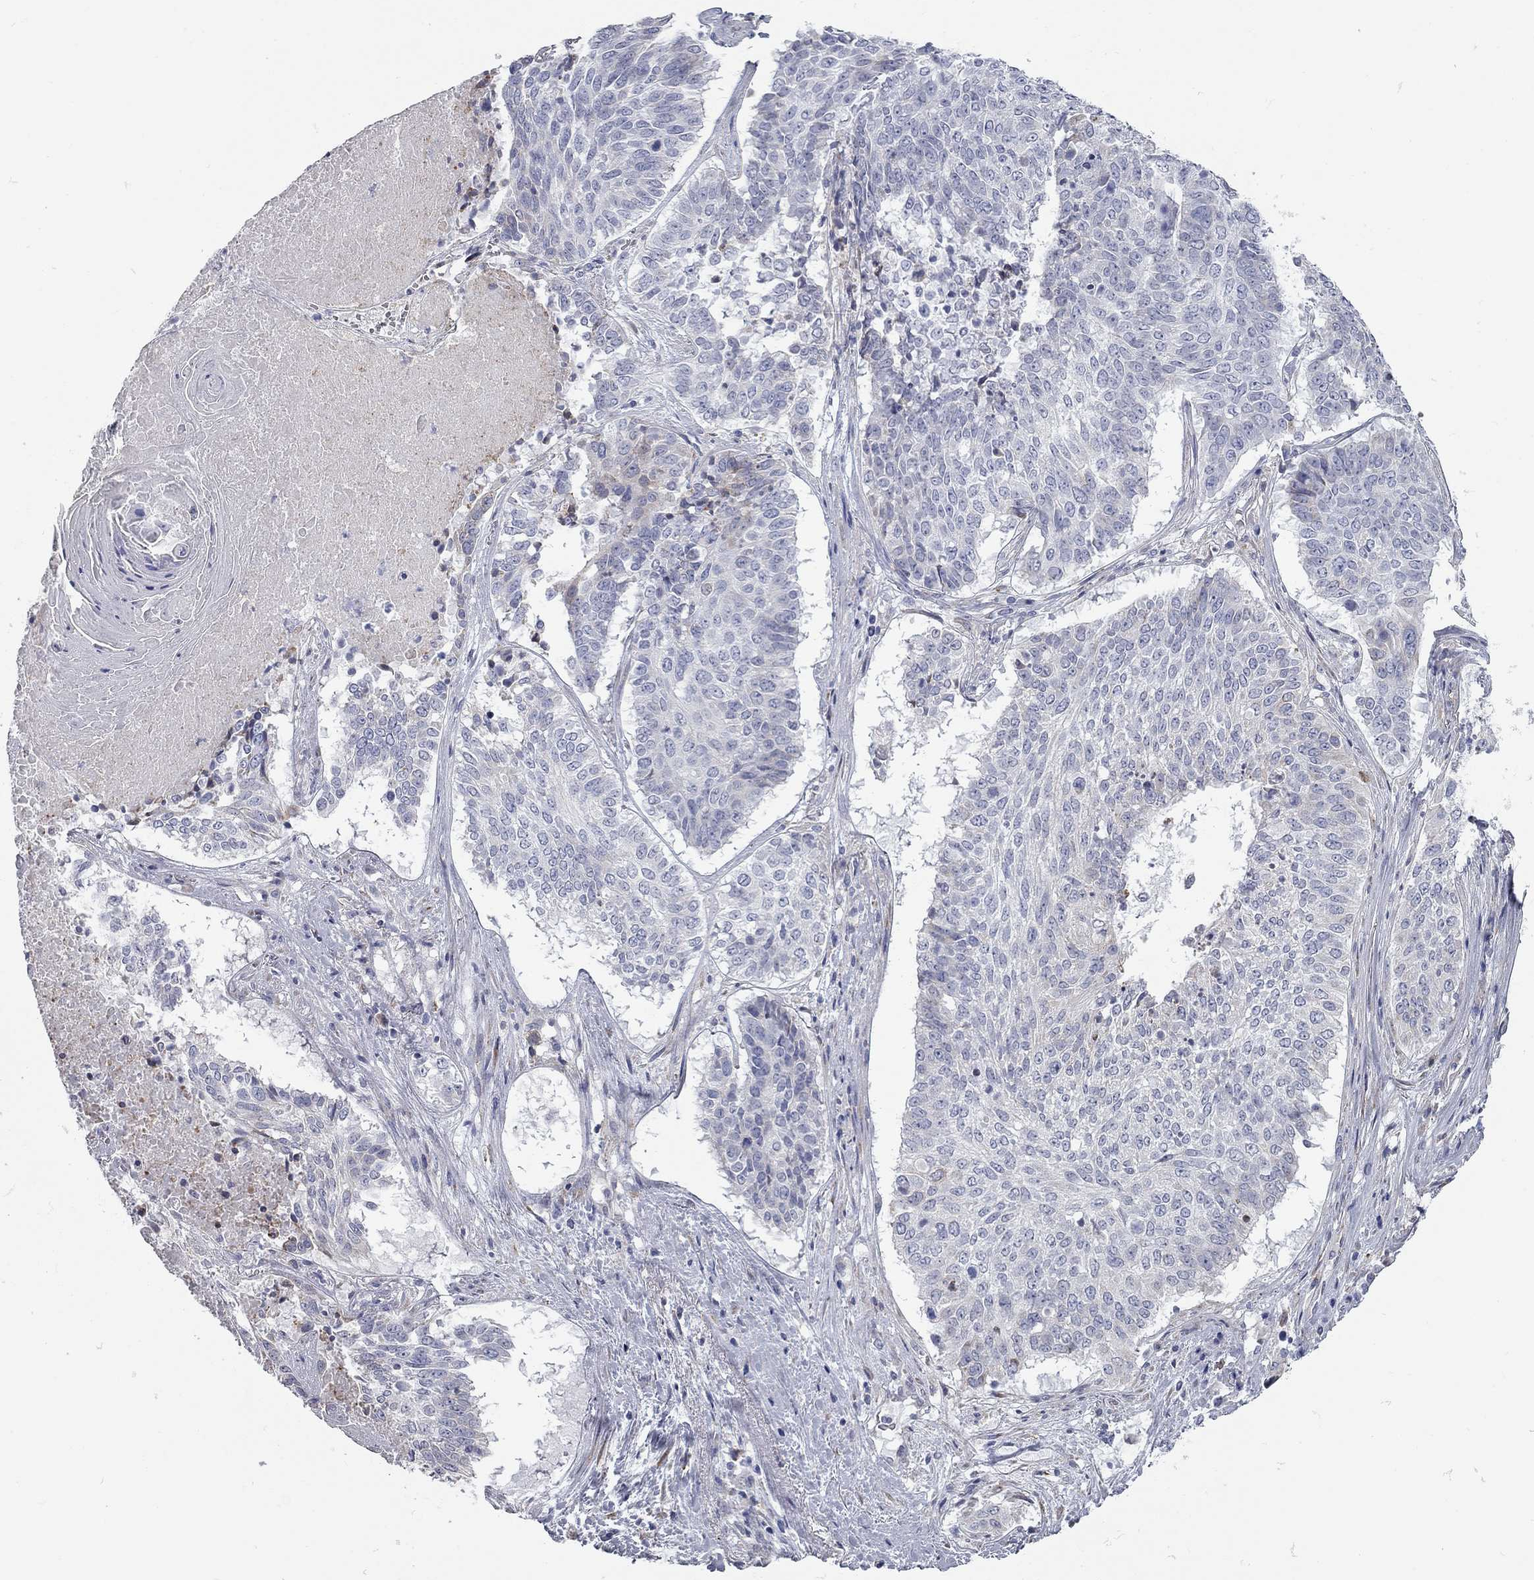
{"staining": {"intensity": "negative", "quantity": "none", "location": "none"}, "tissue": "lung cancer", "cell_type": "Tumor cells", "image_type": "cancer", "snomed": [{"axis": "morphology", "description": "Squamous cell carcinoma, NOS"}, {"axis": "topography", "description": "Lung"}], "caption": "Tumor cells show no significant staining in lung squamous cell carcinoma. (DAB immunohistochemistry with hematoxylin counter stain).", "gene": "XAGE2", "patient": {"sex": "male", "age": 64}}